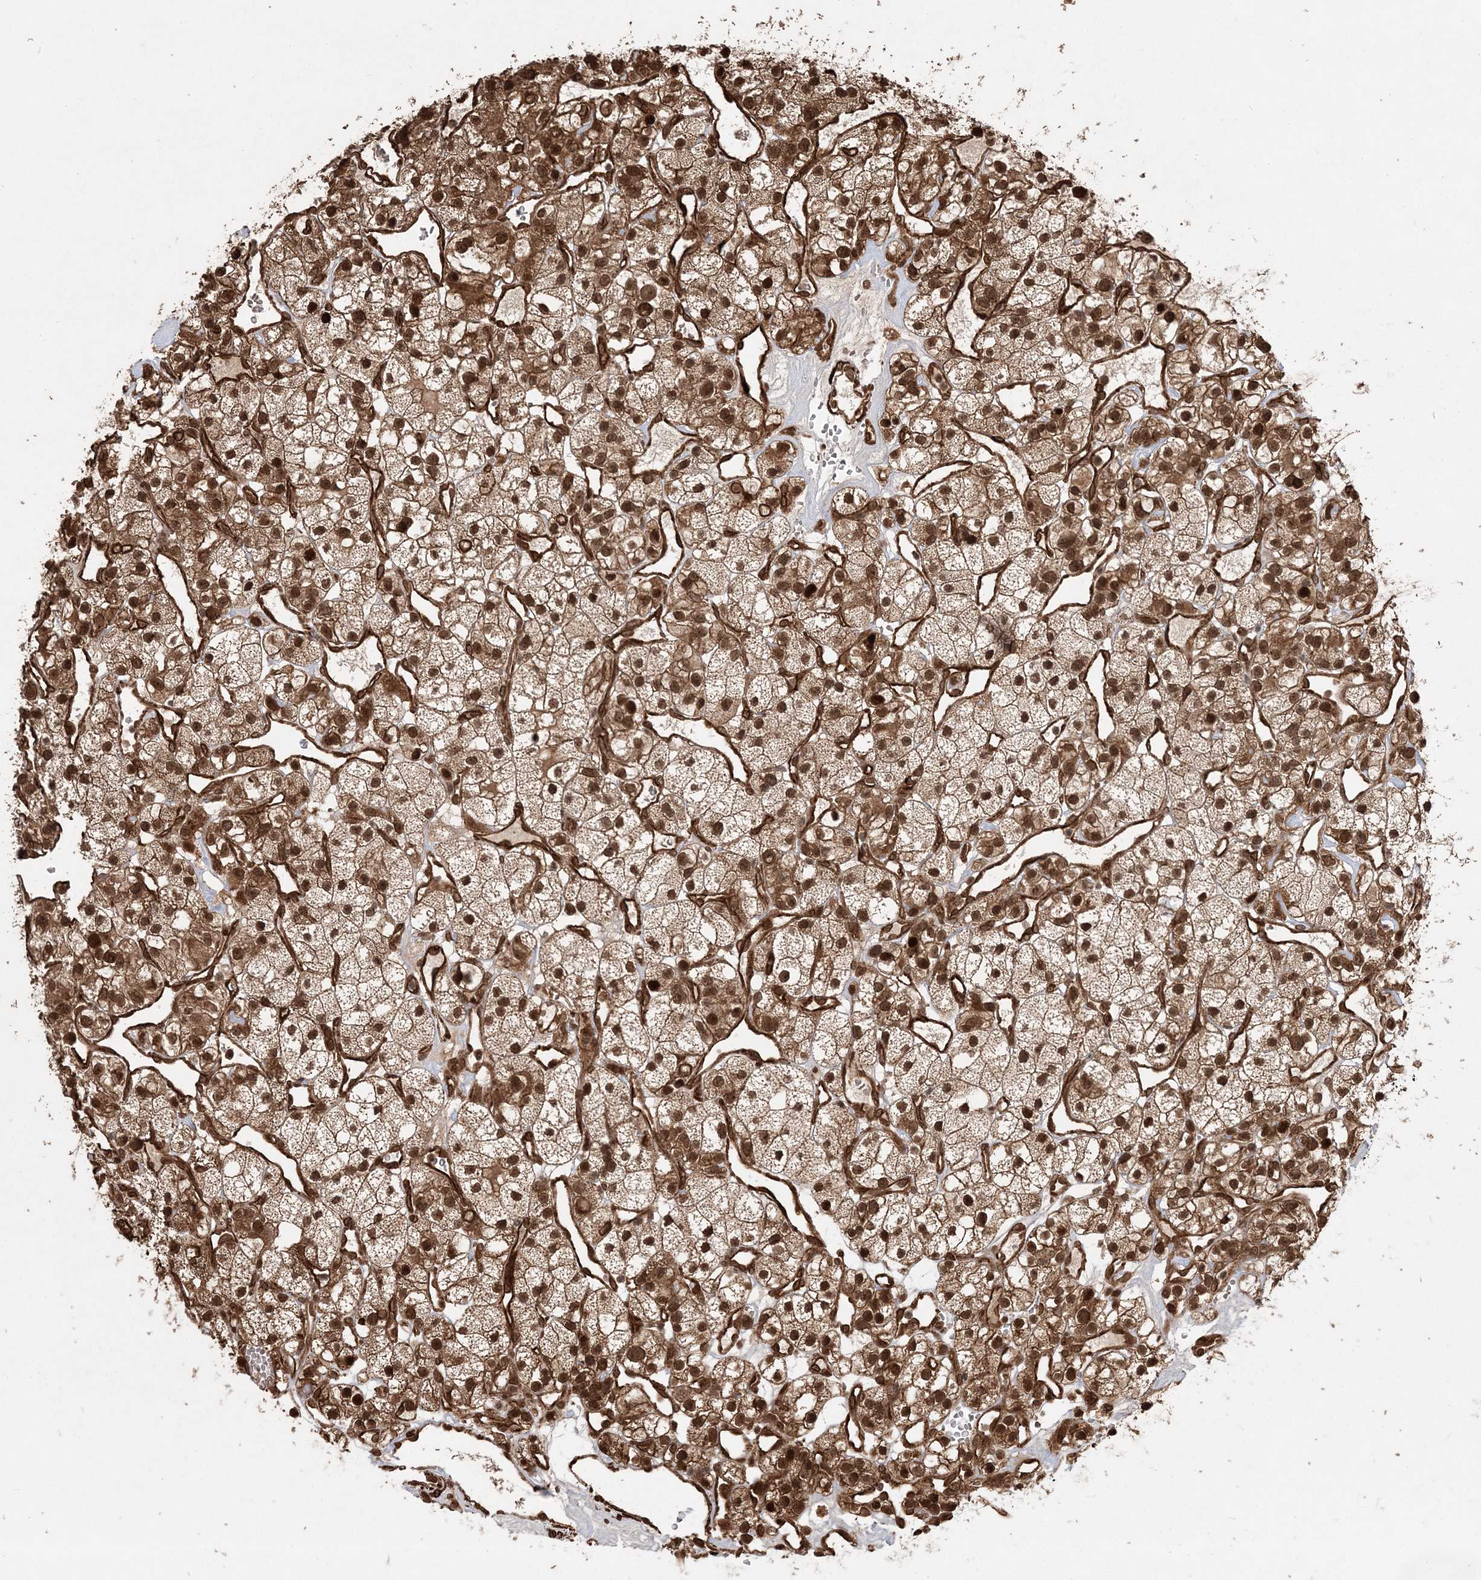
{"staining": {"intensity": "strong", "quantity": ">75%", "location": "cytoplasmic/membranous,nuclear"}, "tissue": "renal cancer", "cell_type": "Tumor cells", "image_type": "cancer", "snomed": [{"axis": "morphology", "description": "Adenocarcinoma, NOS"}, {"axis": "topography", "description": "Kidney"}], "caption": "Adenocarcinoma (renal) tissue displays strong cytoplasmic/membranous and nuclear staining in approximately >75% of tumor cells, visualized by immunohistochemistry.", "gene": "ETAA1", "patient": {"sex": "female", "age": 57}}